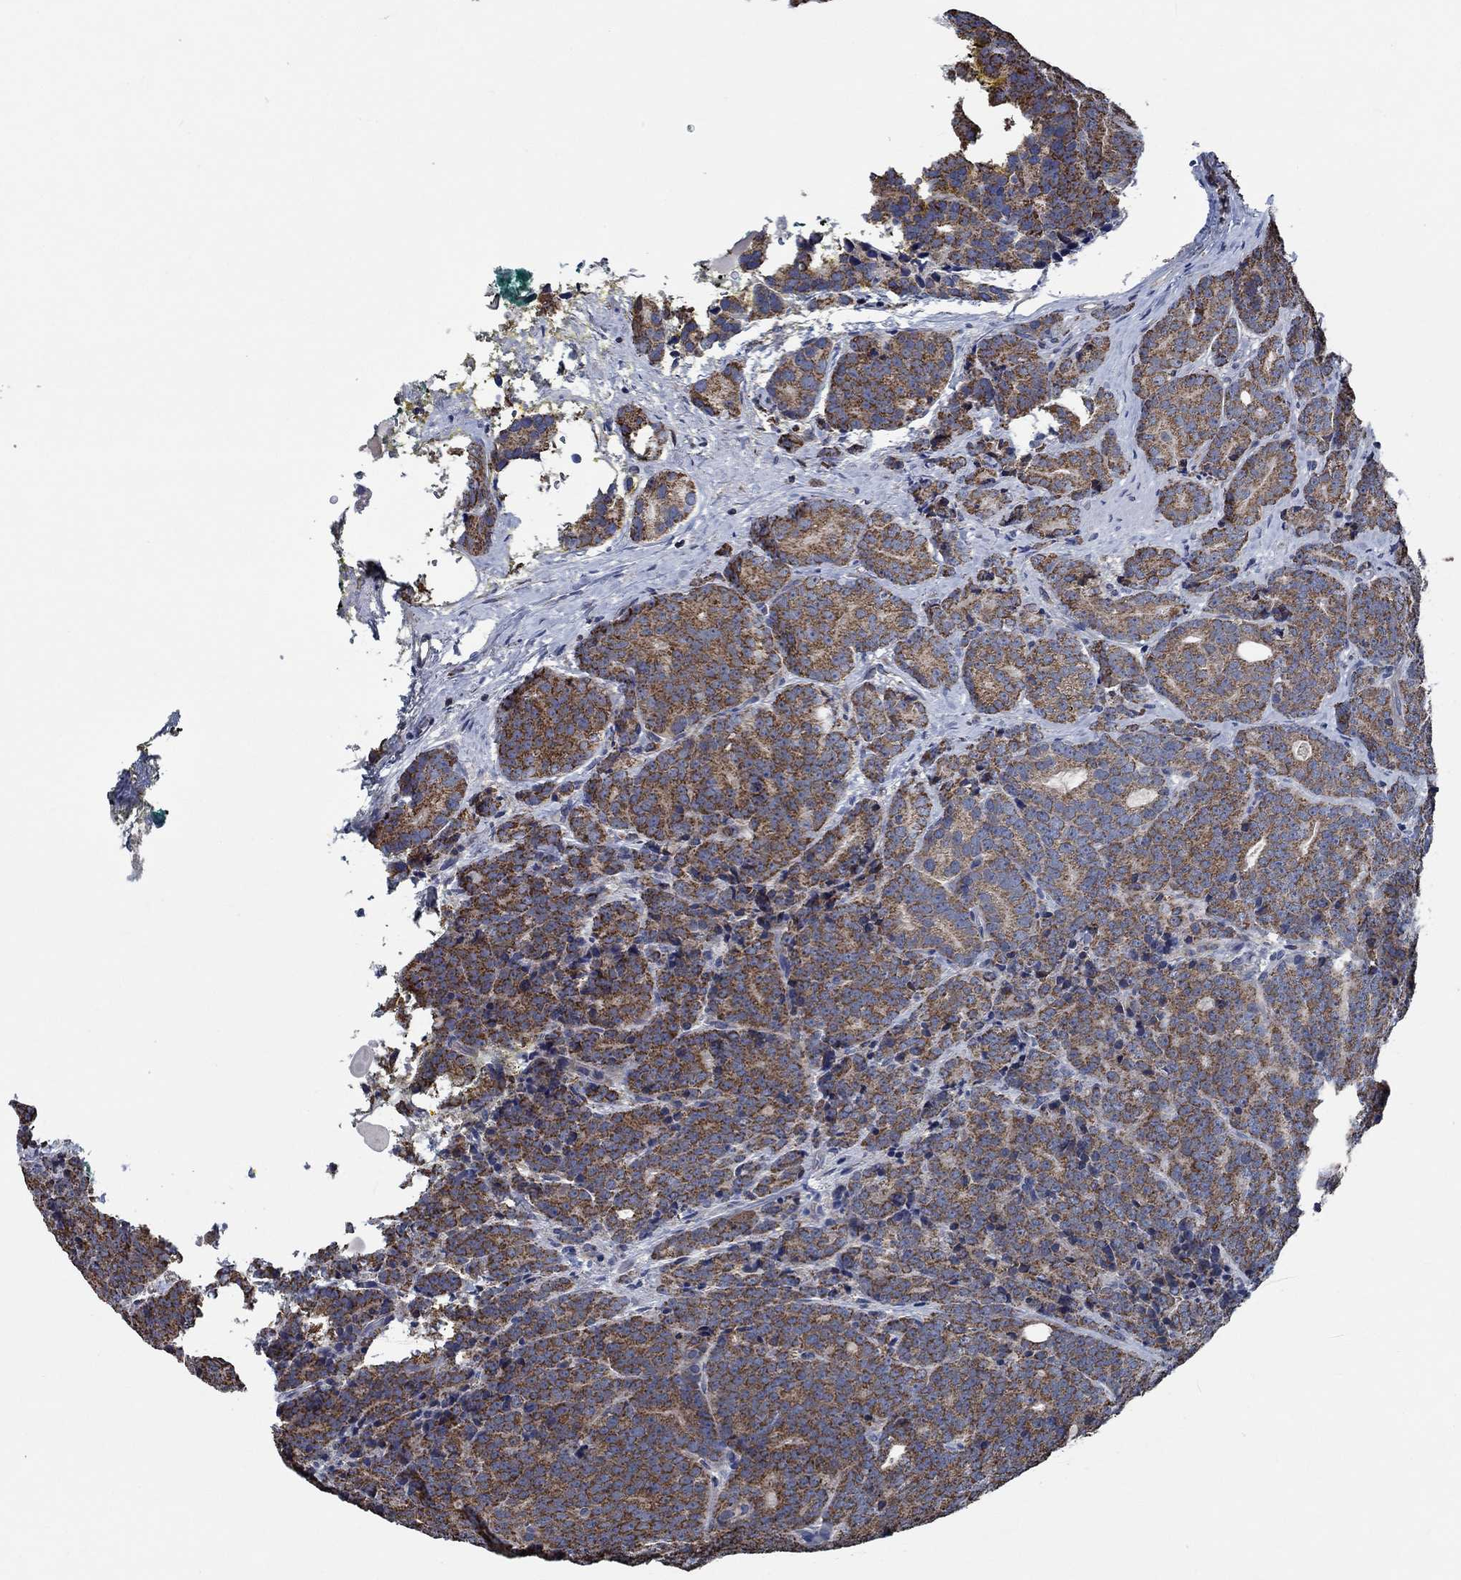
{"staining": {"intensity": "strong", "quantity": ">75%", "location": "cytoplasmic/membranous"}, "tissue": "prostate cancer", "cell_type": "Tumor cells", "image_type": "cancer", "snomed": [{"axis": "morphology", "description": "Adenocarcinoma, NOS"}, {"axis": "topography", "description": "Prostate"}], "caption": "IHC (DAB) staining of prostate adenocarcinoma reveals strong cytoplasmic/membranous protein positivity in about >75% of tumor cells.", "gene": "STXBP6", "patient": {"sex": "male", "age": 71}}